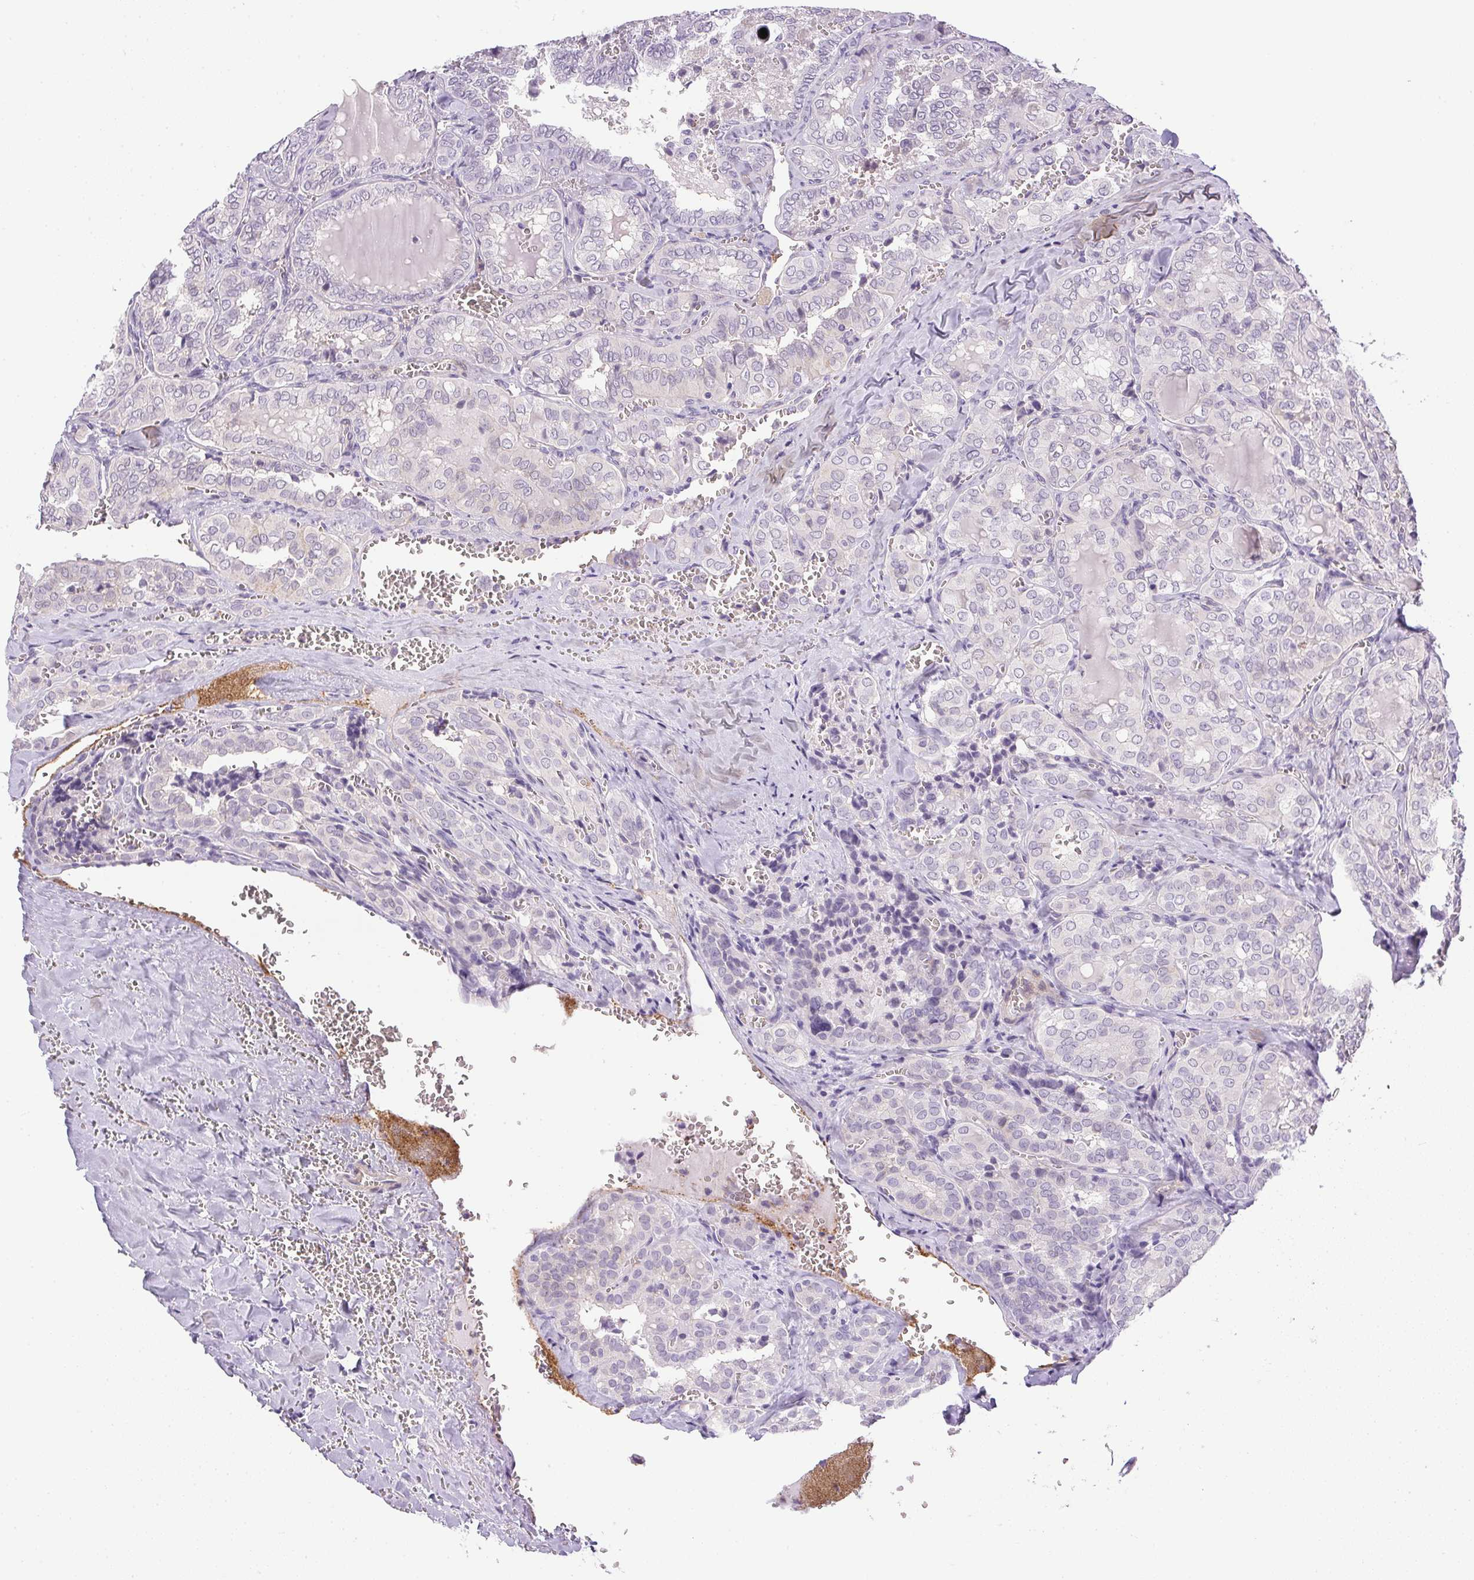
{"staining": {"intensity": "negative", "quantity": "none", "location": "none"}, "tissue": "thyroid cancer", "cell_type": "Tumor cells", "image_type": "cancer", "snomed": [{"axis": "morphology", "description": "Papillary adenocarcinoma, NOS"}, {"axis": "topography", "description": "Thyroid gland"}], "caption": "Image shows no protein positivity in tumor cells of thyroid cancer (papillary adenocarcinoma) tissue.", "gene": "PRL", "patient": {"sex": "female", "age": 41}}